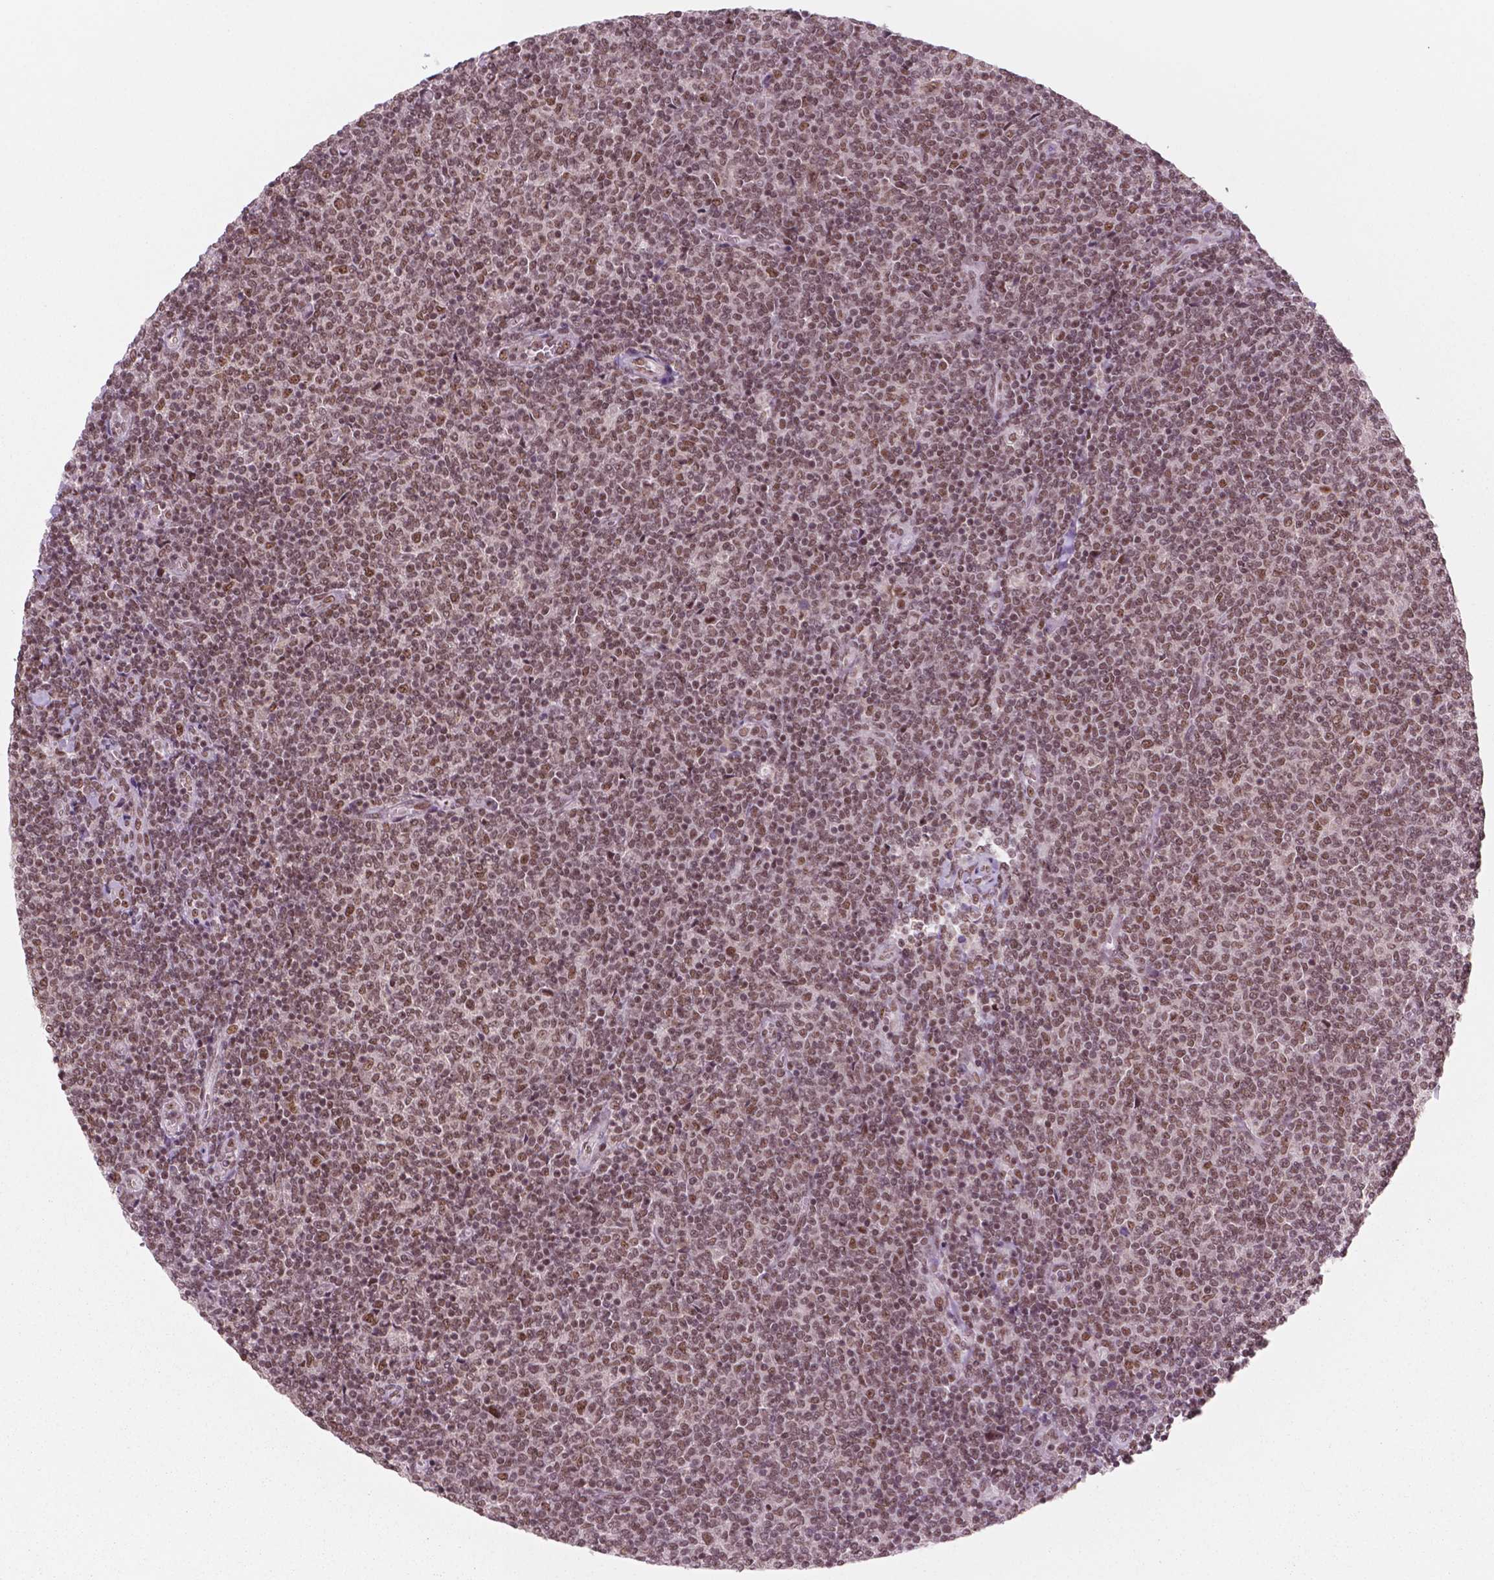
{"staining": {"intensity": "moderate", "quantity": ">75%", "location": "nuclear"}, "tissue": "lymphoma", "cell_type": "Tumor cells", "image_type": "cancer", "snomed": [{"axis": "morphology", "description": "Malignant lymphoma, non-Hodgkin's type, Low grade"}, {"axis": "topography", "description": "Lymph node"}], "caption": "This is an image of immunohistochemistry (IHC) staining of low-grade malignant lymphoma, non-Hodgkin's type, which shows moderate positivity in the nuclear of tumor cells.", "gene": "POLR2E", "patient": {"sex": "male", "age": 52}}